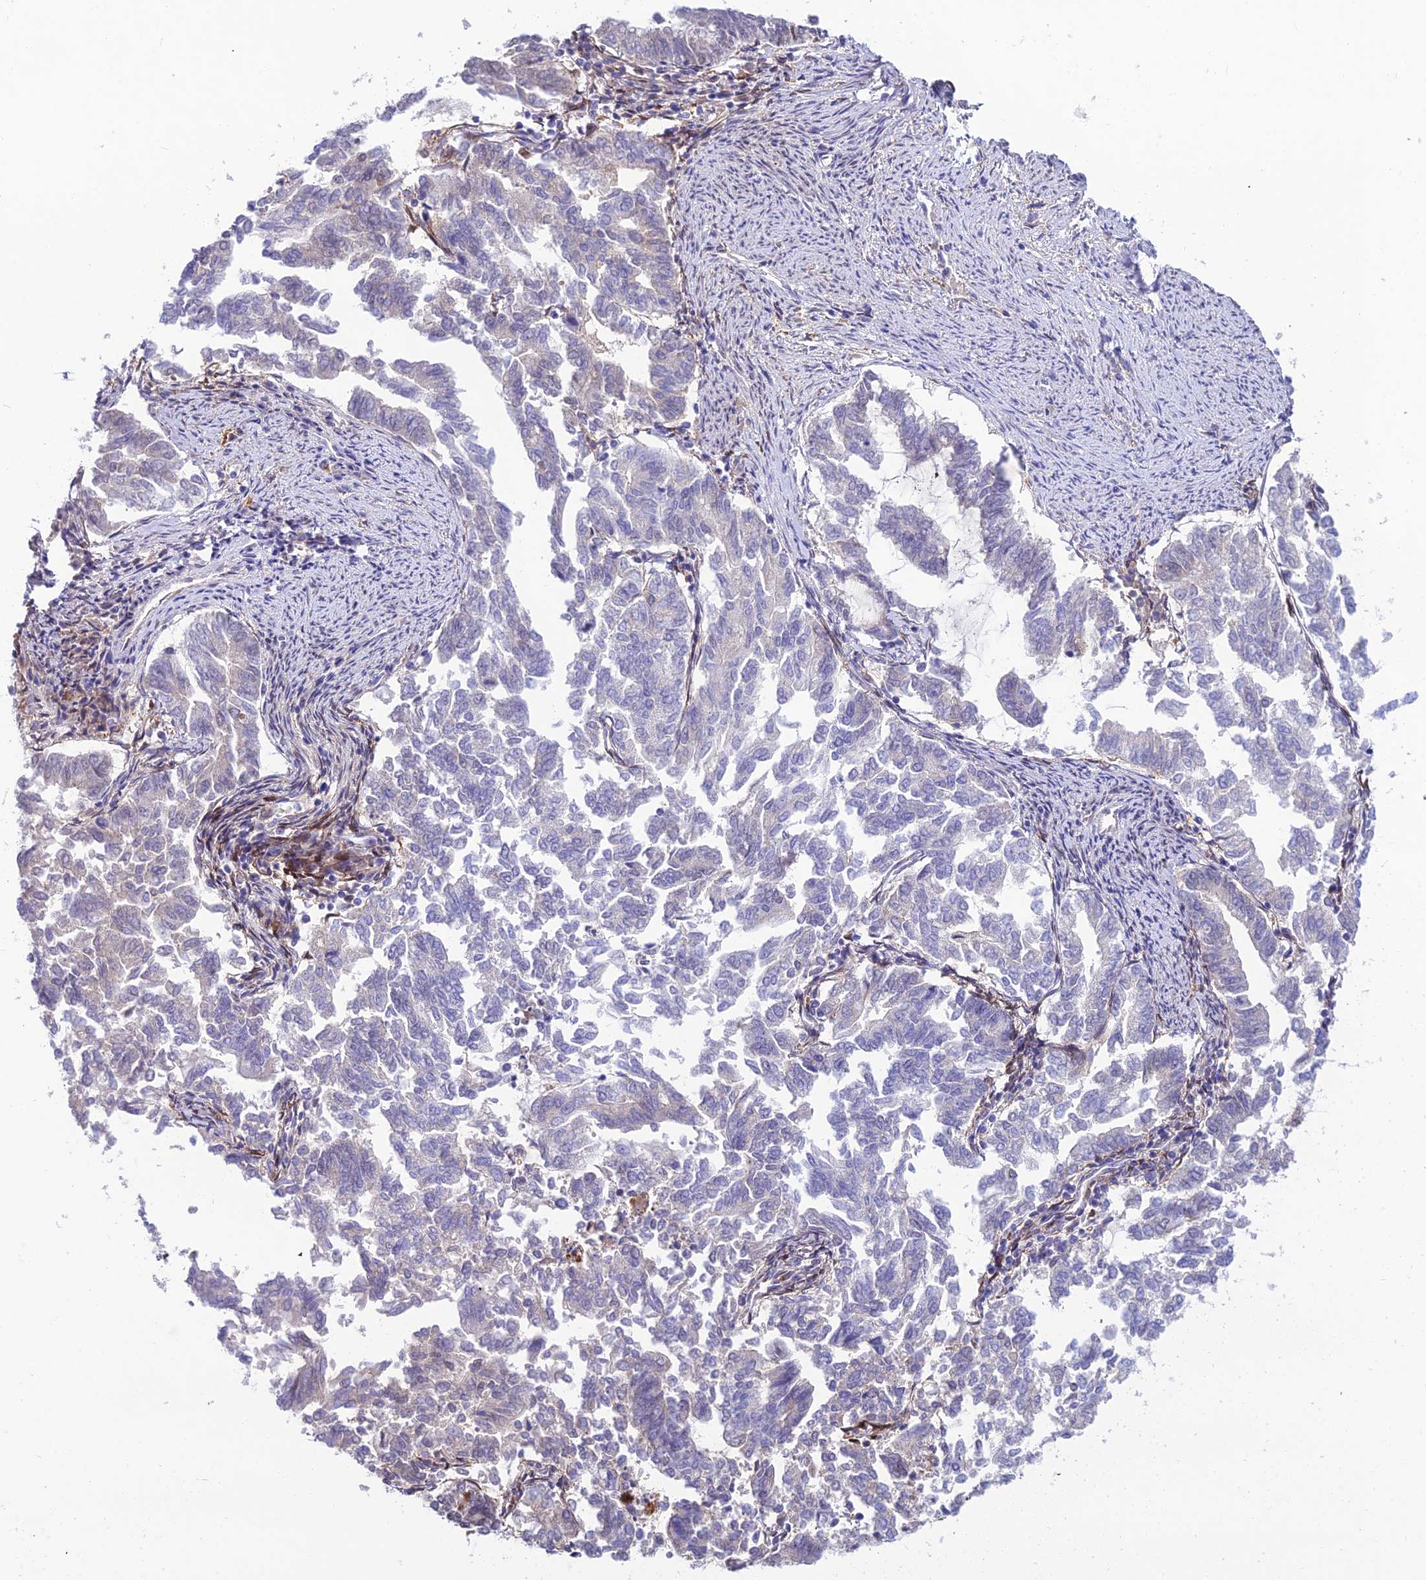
{"staining": {"intensity": "negative", "quantity": "none", "location": "none"}, "tissue": "endometrial cancer", "cell_type": "Tumor cells", "image_type": "cancer", "snomed": [{"axis": "morphology", "description": "Adenocarcinoma, NOS"}, {"axis": "topography", "description": "Endometrium"}], "caption": "A high-resolution micrograph shows immunohistochemistry (IHC) staining of adenocarcinoma (endometrial), which shows no significant staining in tumor cells. (IHC, brightfield microscopy, high magnification).", "gene": "MB21D2", "patient": {"sex": "female", "age": 79}}